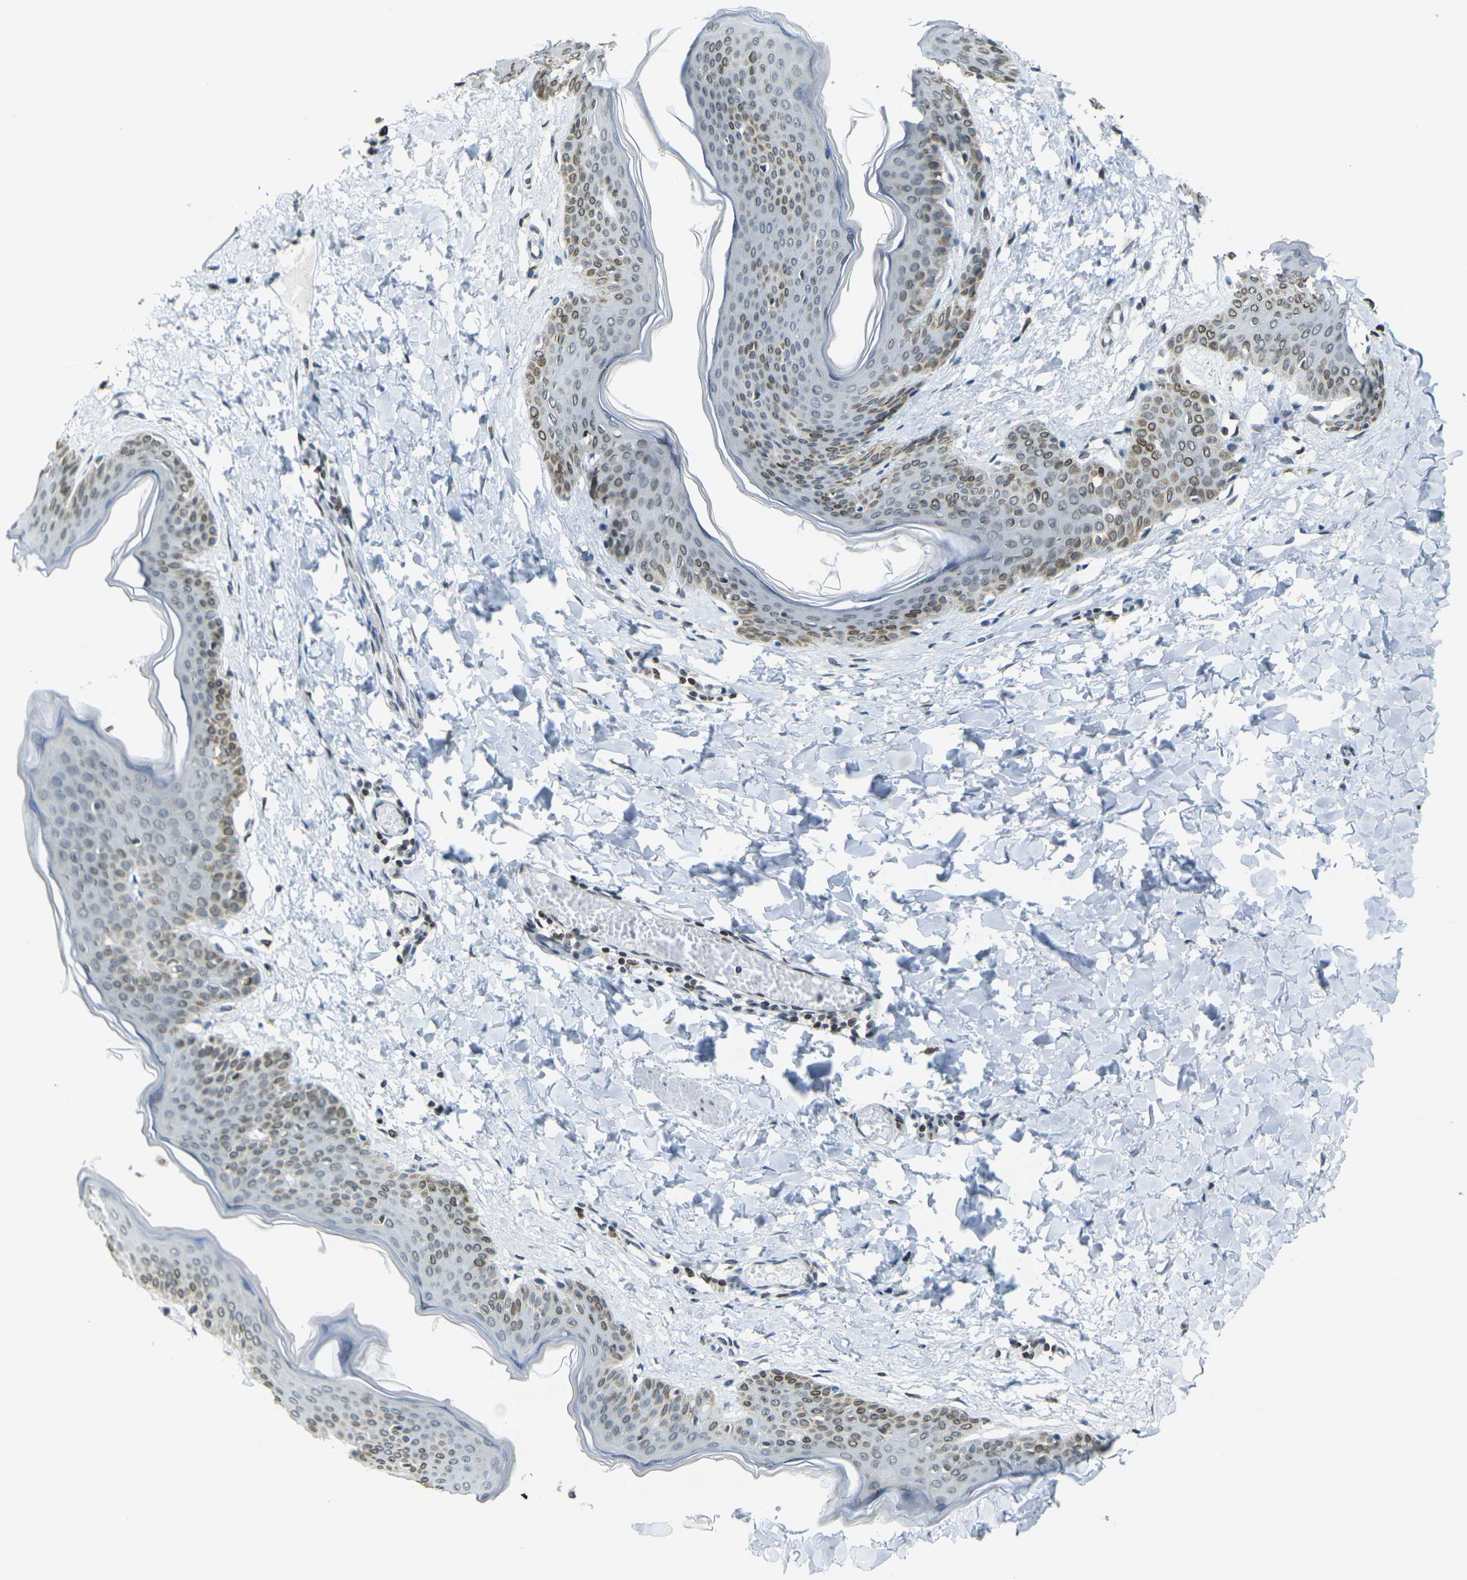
{"staining": {"intensity": "weak", "quantity": "25%-75%", "location": "cytoplasmic/membranous"}, "tissue": "skin", "cell_type": "Fibroblasts", "image_type": "normal", "snomed": [{"axis": "morphology", "description": "Normal tissue, NOS"}, {"axis": "topography", "description": "Skin"}], "caption": "Immunohistochemical staining of unremarkable skin reveals 25%-75% levels of weak cytoplasmic/membranous protein staining in about 25%-75% of fibroblasts. (Stains: DAB (3,3'-diaminobenzidine) in brown, nuclei in blue, Microscopy: brightfield microscopy at high magnification).", "gene": "BRDT", "patient": {"sex": "female", "age": 17}}